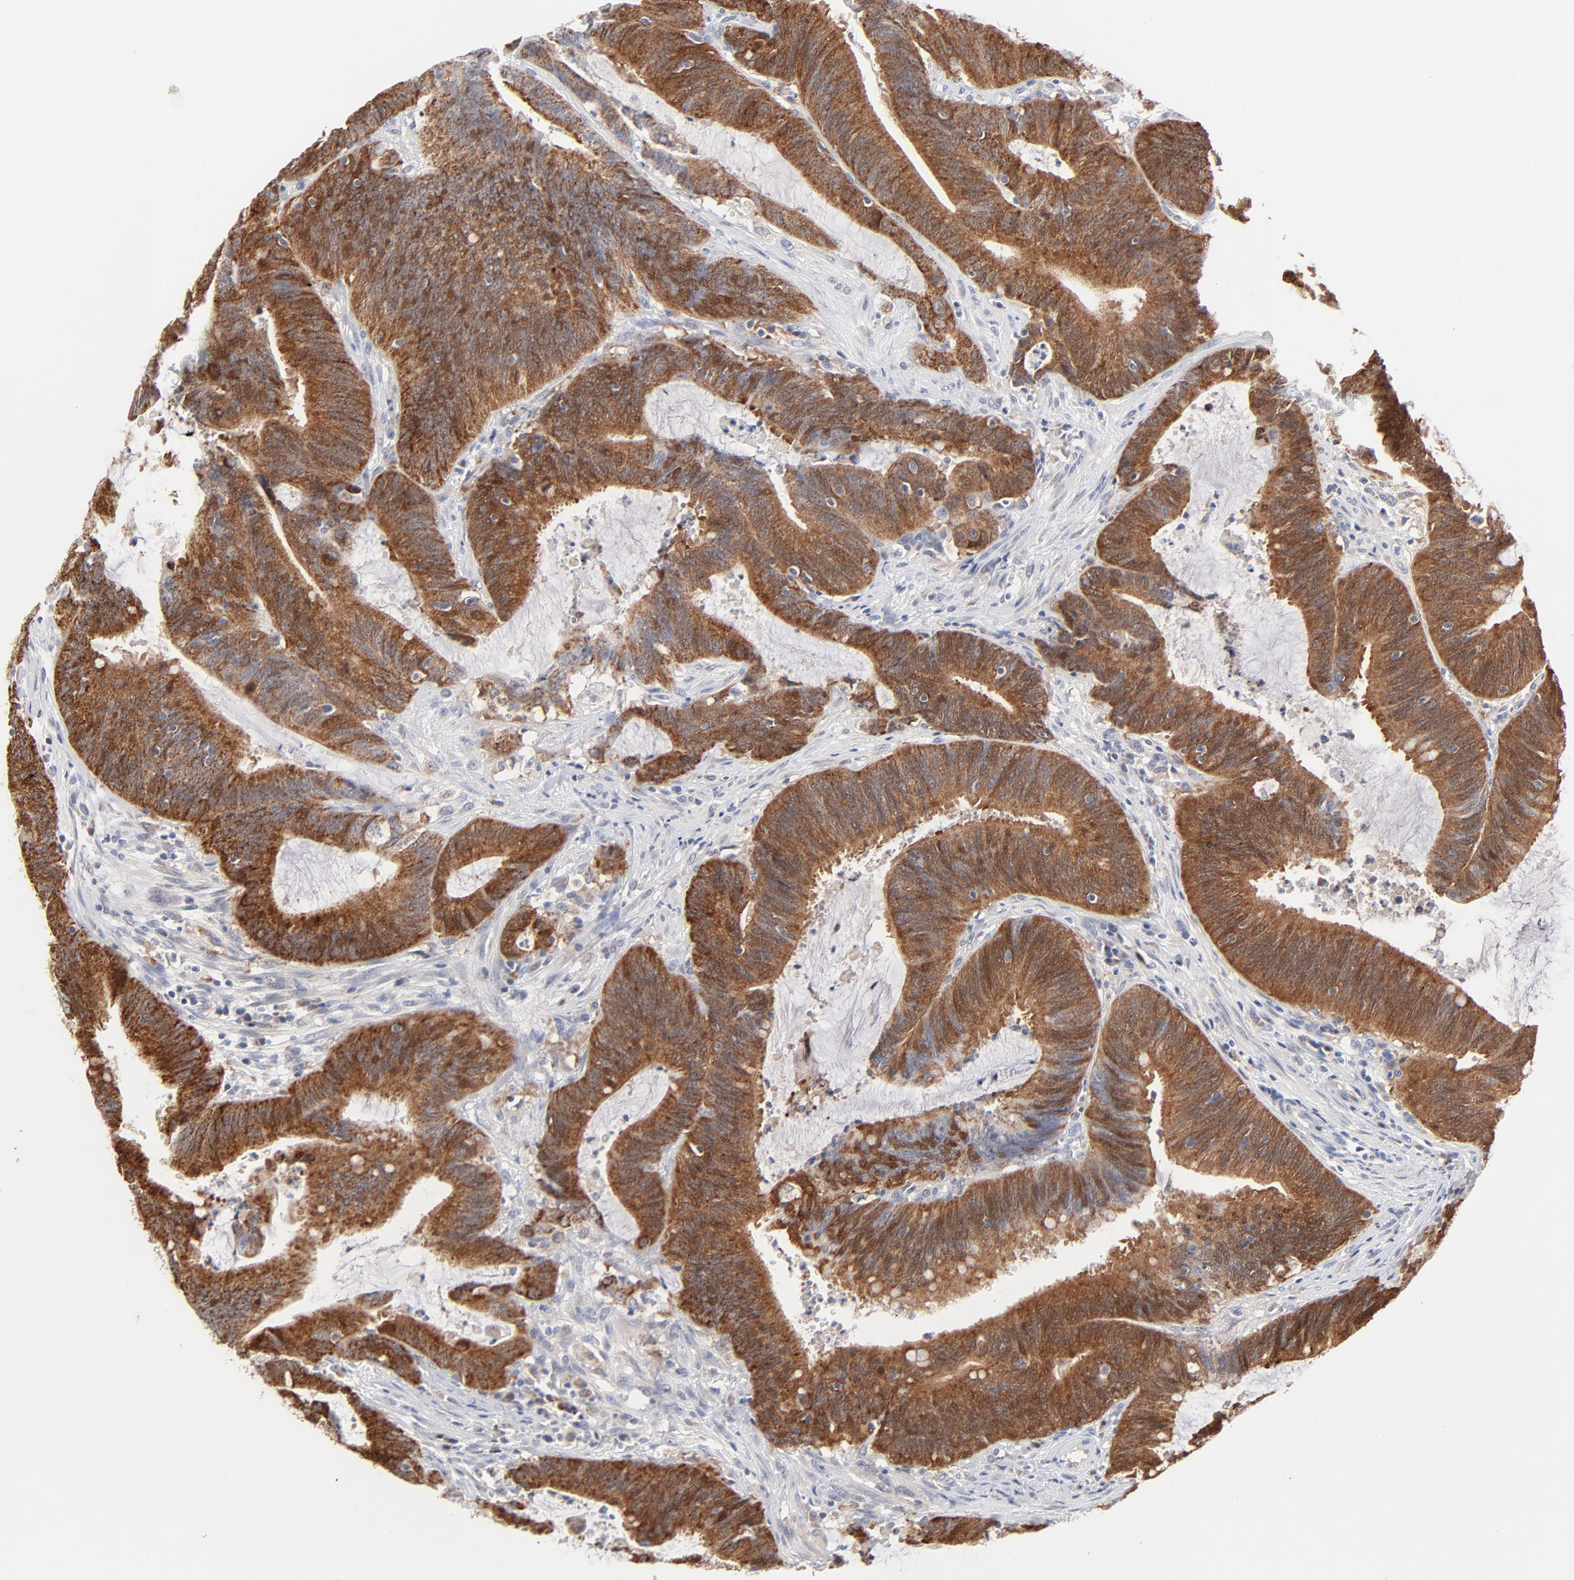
{"staining": {"intensity": "strong", "quantity": ">75%", "location": "cytoplasmic/membranous"}, "tissue": "colorectal cancer", "cell_type": "Tumor cells", "image_type": "cancer", "snomed": [{"axis": "morphology", "description": "Adenocarcinoma, NOS"}, {"axis": "topography", "description": "Rectum"}], "caption": "DAB immunohistochemical staining of colorectal adenocarcinoma demonstrates strong cytoplasmic/membranous protein staining in about >75% of tumor cells. The protein of interest is shown in brown color, while the nuclei are stained blue.", "gene": "CHCHD10", "patient": {"sex": "female", "age": 66}}